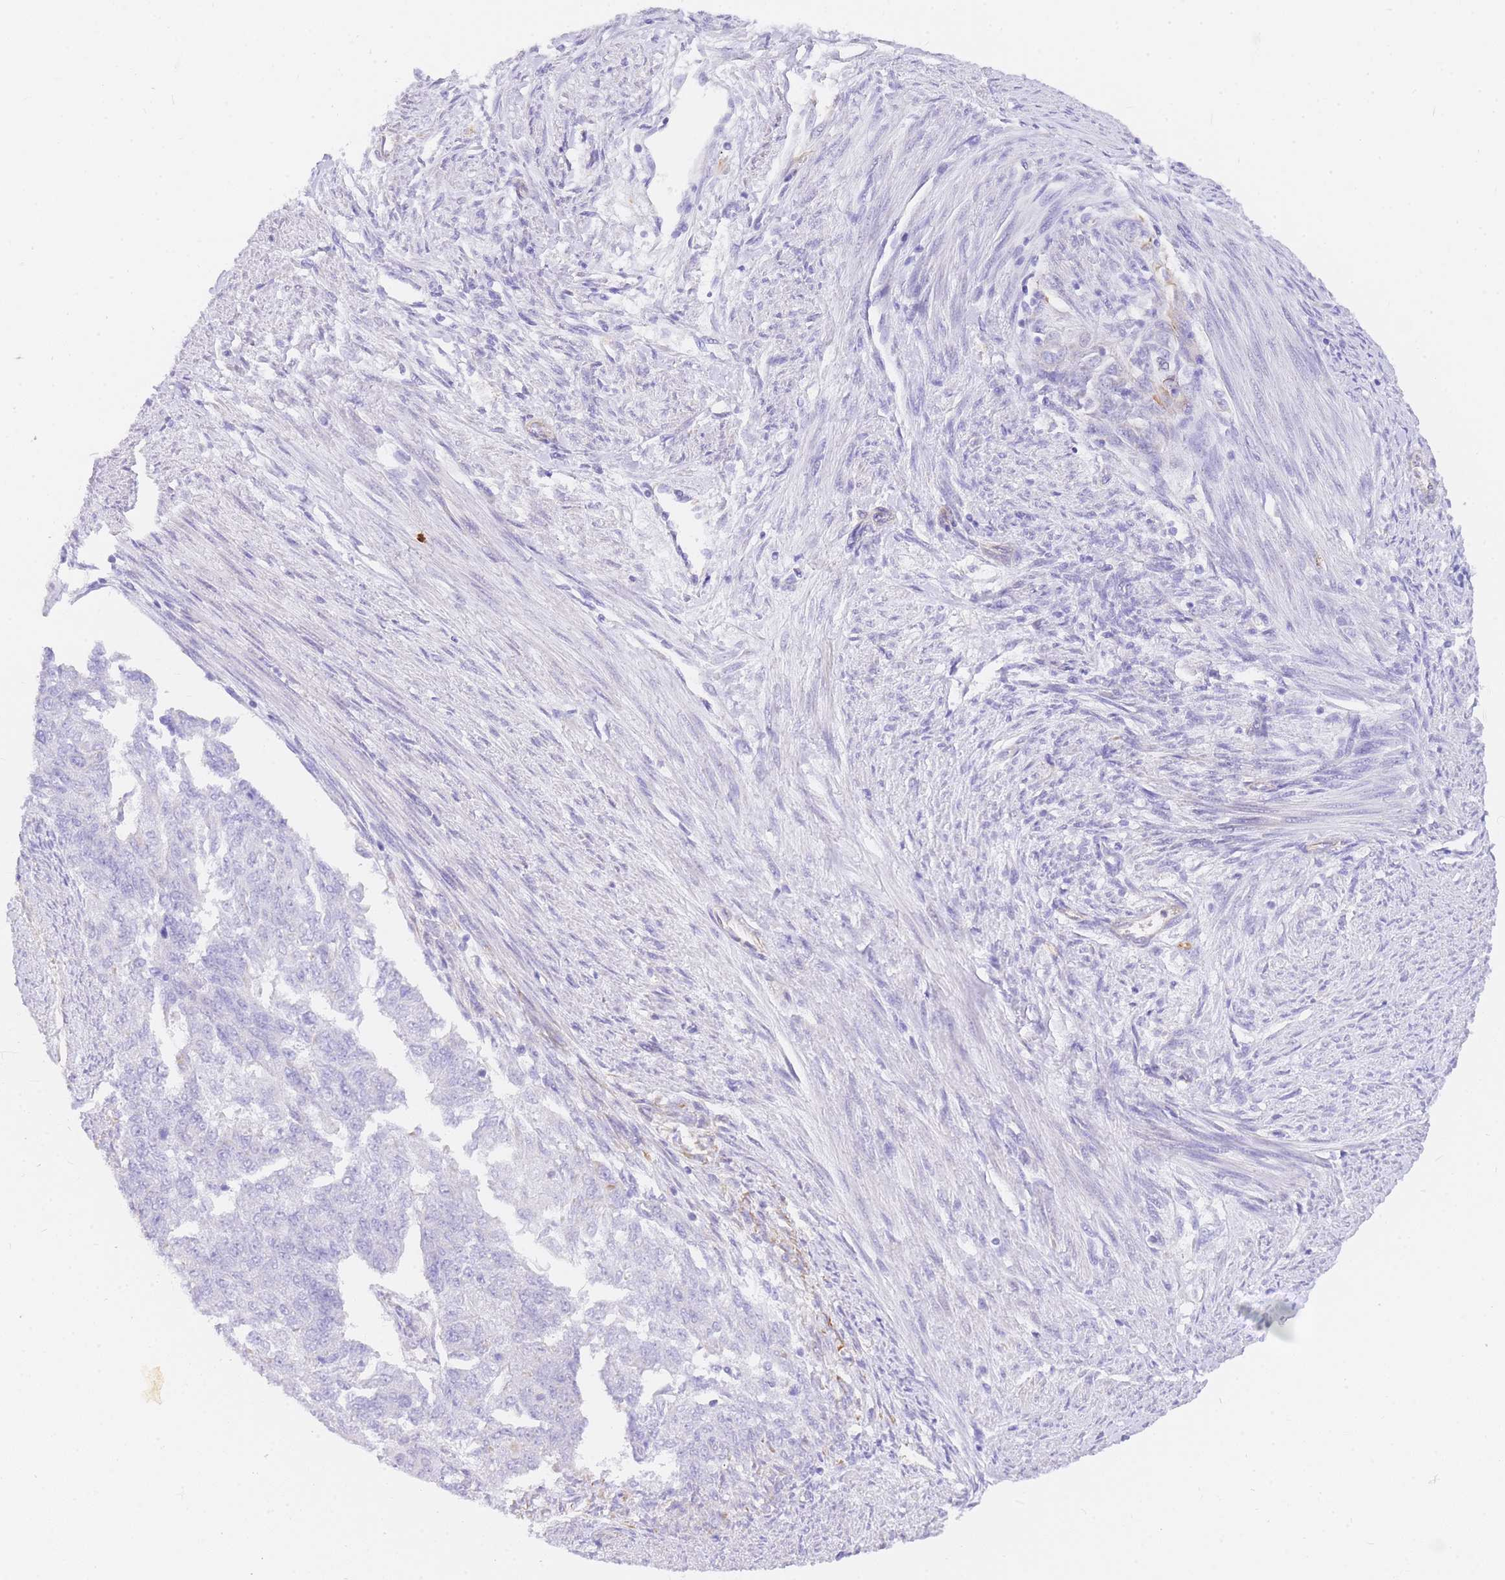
{"staining": {"intensity": "negative", "quantity": "none", "location": "none"}, "tissue": "endometrial cancer", "cell_type": "Tumor cells", "image_type": "cancer", "snomed": [{"axis": "morphology", "description": "Adenocarcinoma, NOS"}, {"axis": "topography", "description": "Endometrium"}], "caption": "Immunohistochemistry (IHC) image of human endometrial cancer stained for a protein (brown), which reveals no expression in tumor cells. (DAB immunohistochemistry (IHC) with hematoxylin counter stain).", "gene": "SRSF12", "patient": {"sex": "female", "age": 32}}